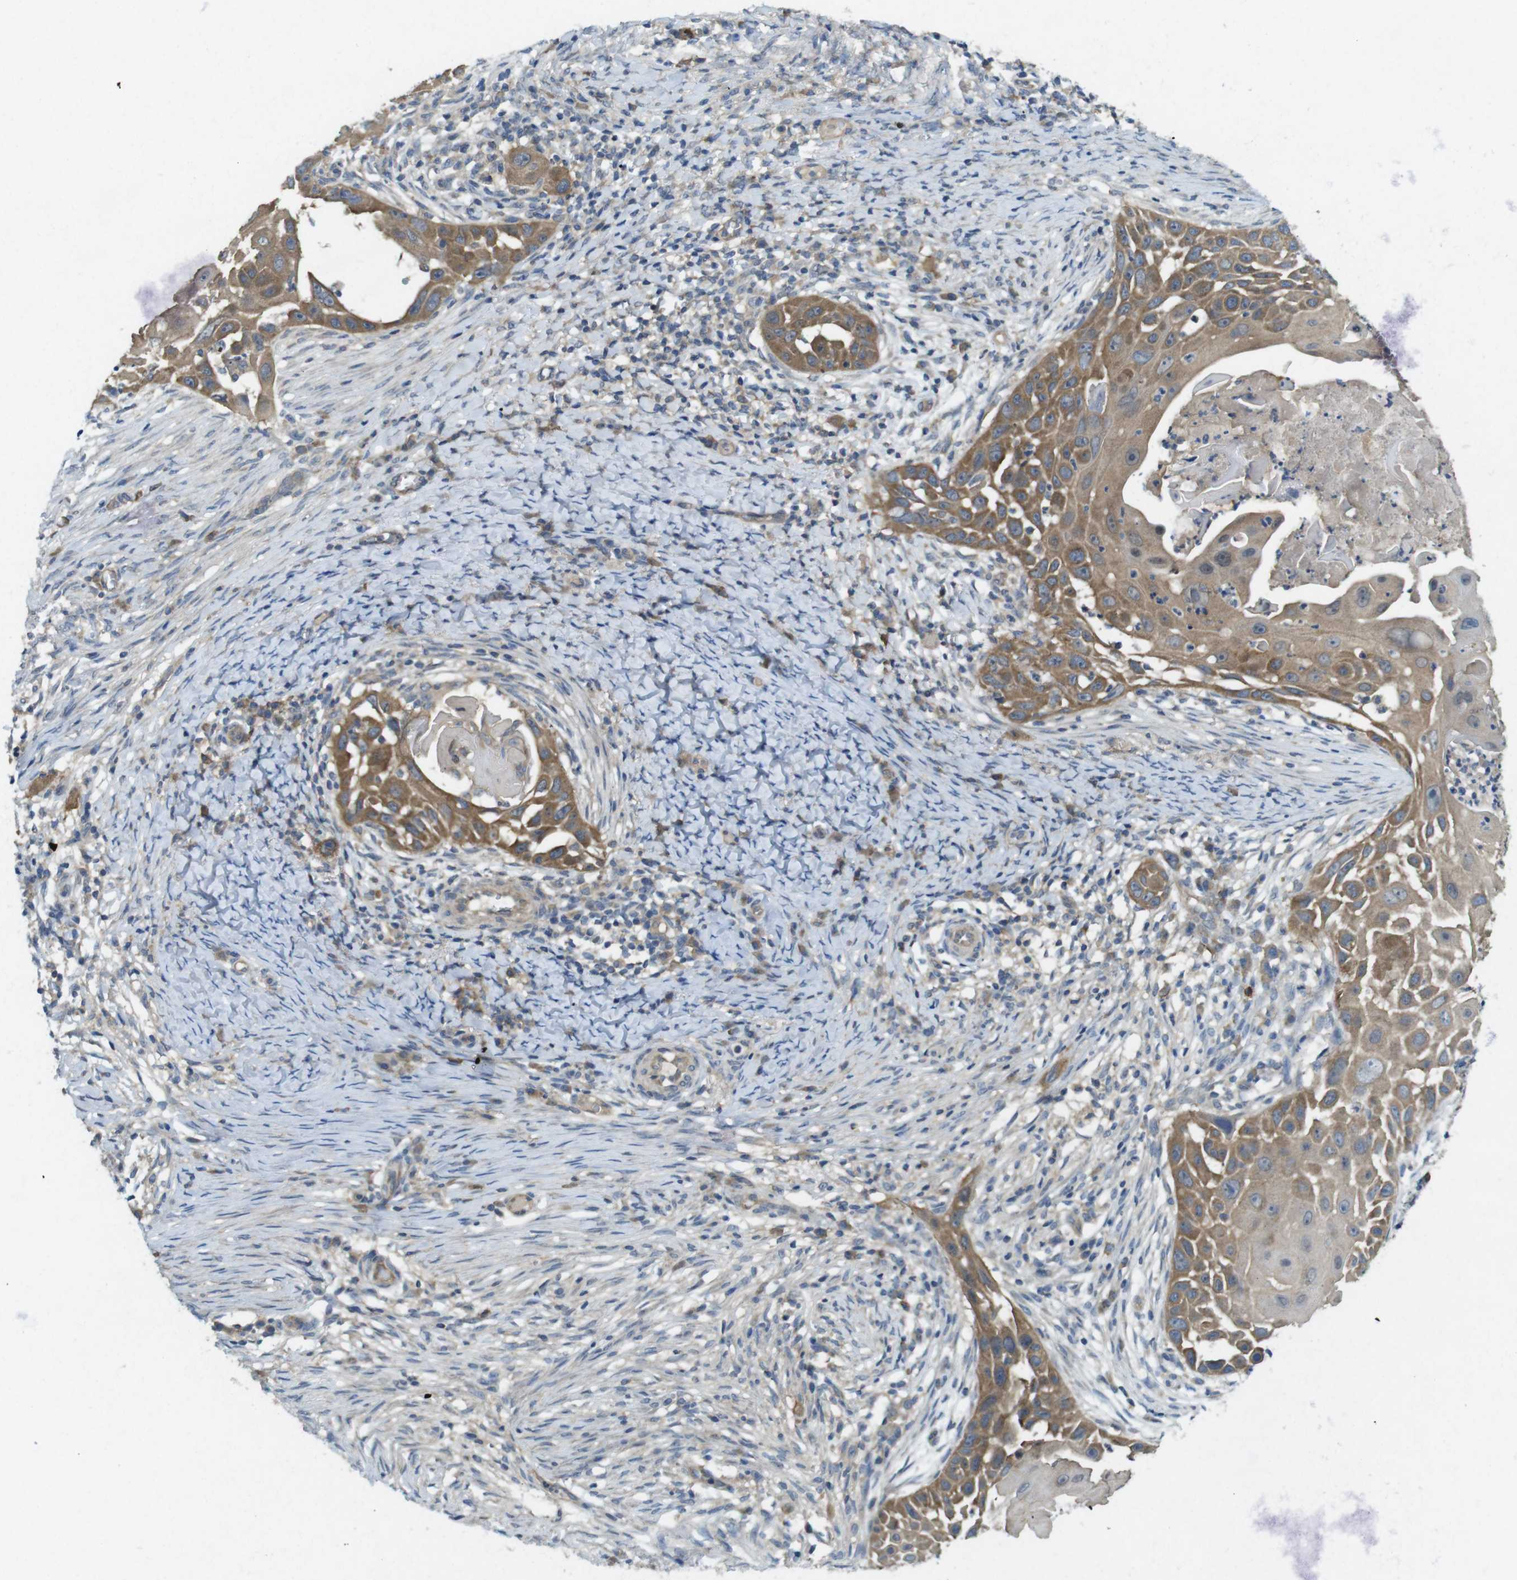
{"staining": {"intensity": "moderate", "quantity": ">75%", "location": "cytoplasmic/membranous"}, "tissue": "skin cancer", "cell_type": "Tumor cells", "image_type": "cancer", "snomed": [{"axis": "morphology", "description": "Squamous cell carcinoma, NOS"}, {"axis": "topography", "description": "Skin"}], "caption": "Immunohistochemical staining of human skin cancer displays medium levels of moderate cytoplasmic/membranous protein staining in about >75% of tumor cells. (DAB (3,3'-diaminobenzidine) = brown stain, brightfield microscopy at high magnification).", "gene": "SUGT1", "patient": {"sex": "female", "age": 44}}